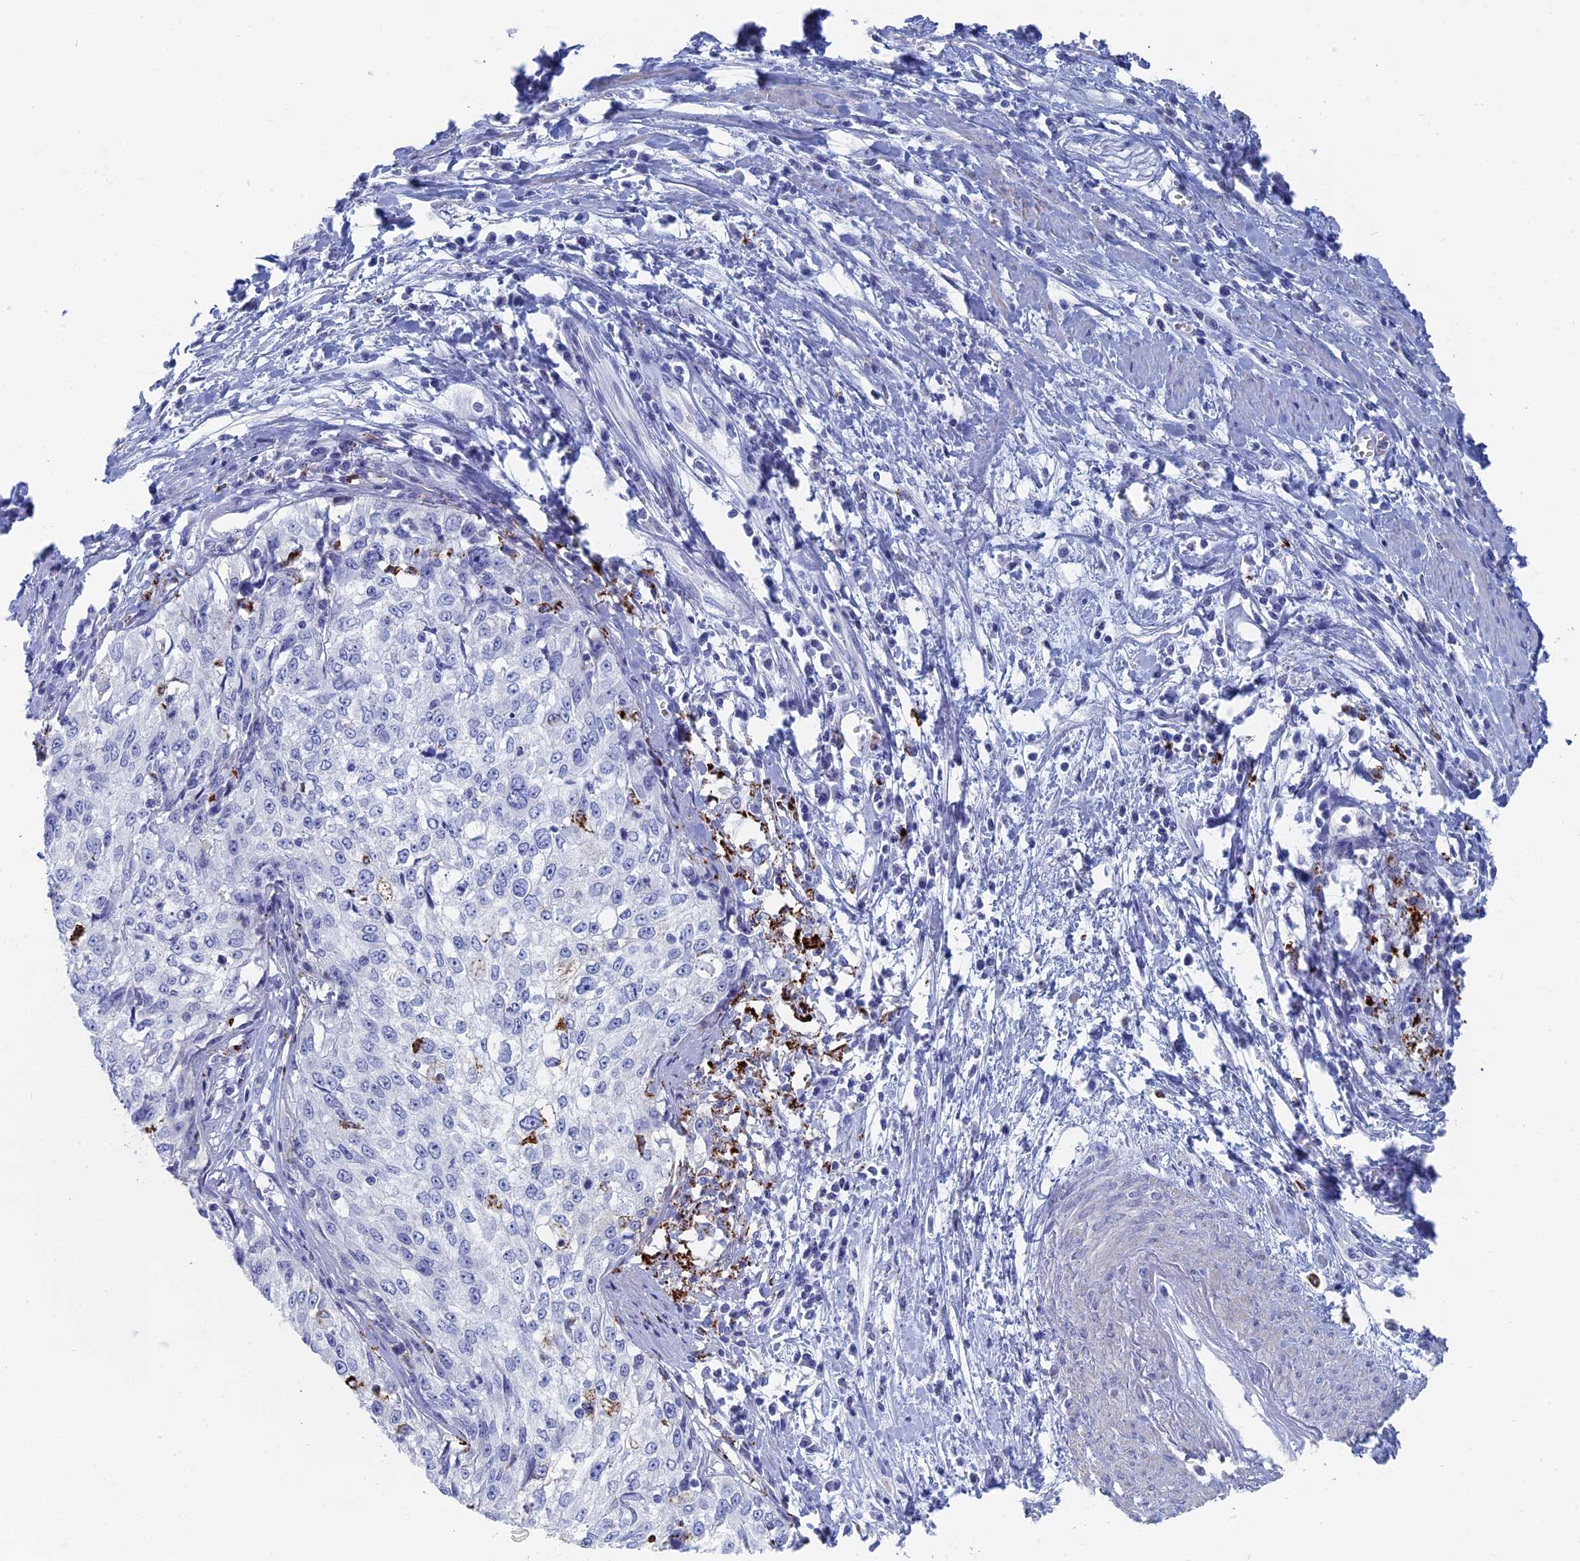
{"staining": {"intensity": "negative", "quantity": "none", "location": "none"}, "tissue": "cervical cancer", "cell_type": "Tumor cells", "image_type": "cancer", "snomed": [{"axis": "morphology", "description": "Squamous cell carcinoma, NOS"}, {"axis": "topography", "description": "Cervix"}], "caption": "Tumor cells show no significant staining in squamous cell carcinoma (cervical). The staining was performed using DAB to visualize the protein expression in brown, while the nuclei were stained in blue with hematoxylin (Magnification: 20x).", "gene": "ALMS1", "patient": {"sex": "female", "age": 57}}